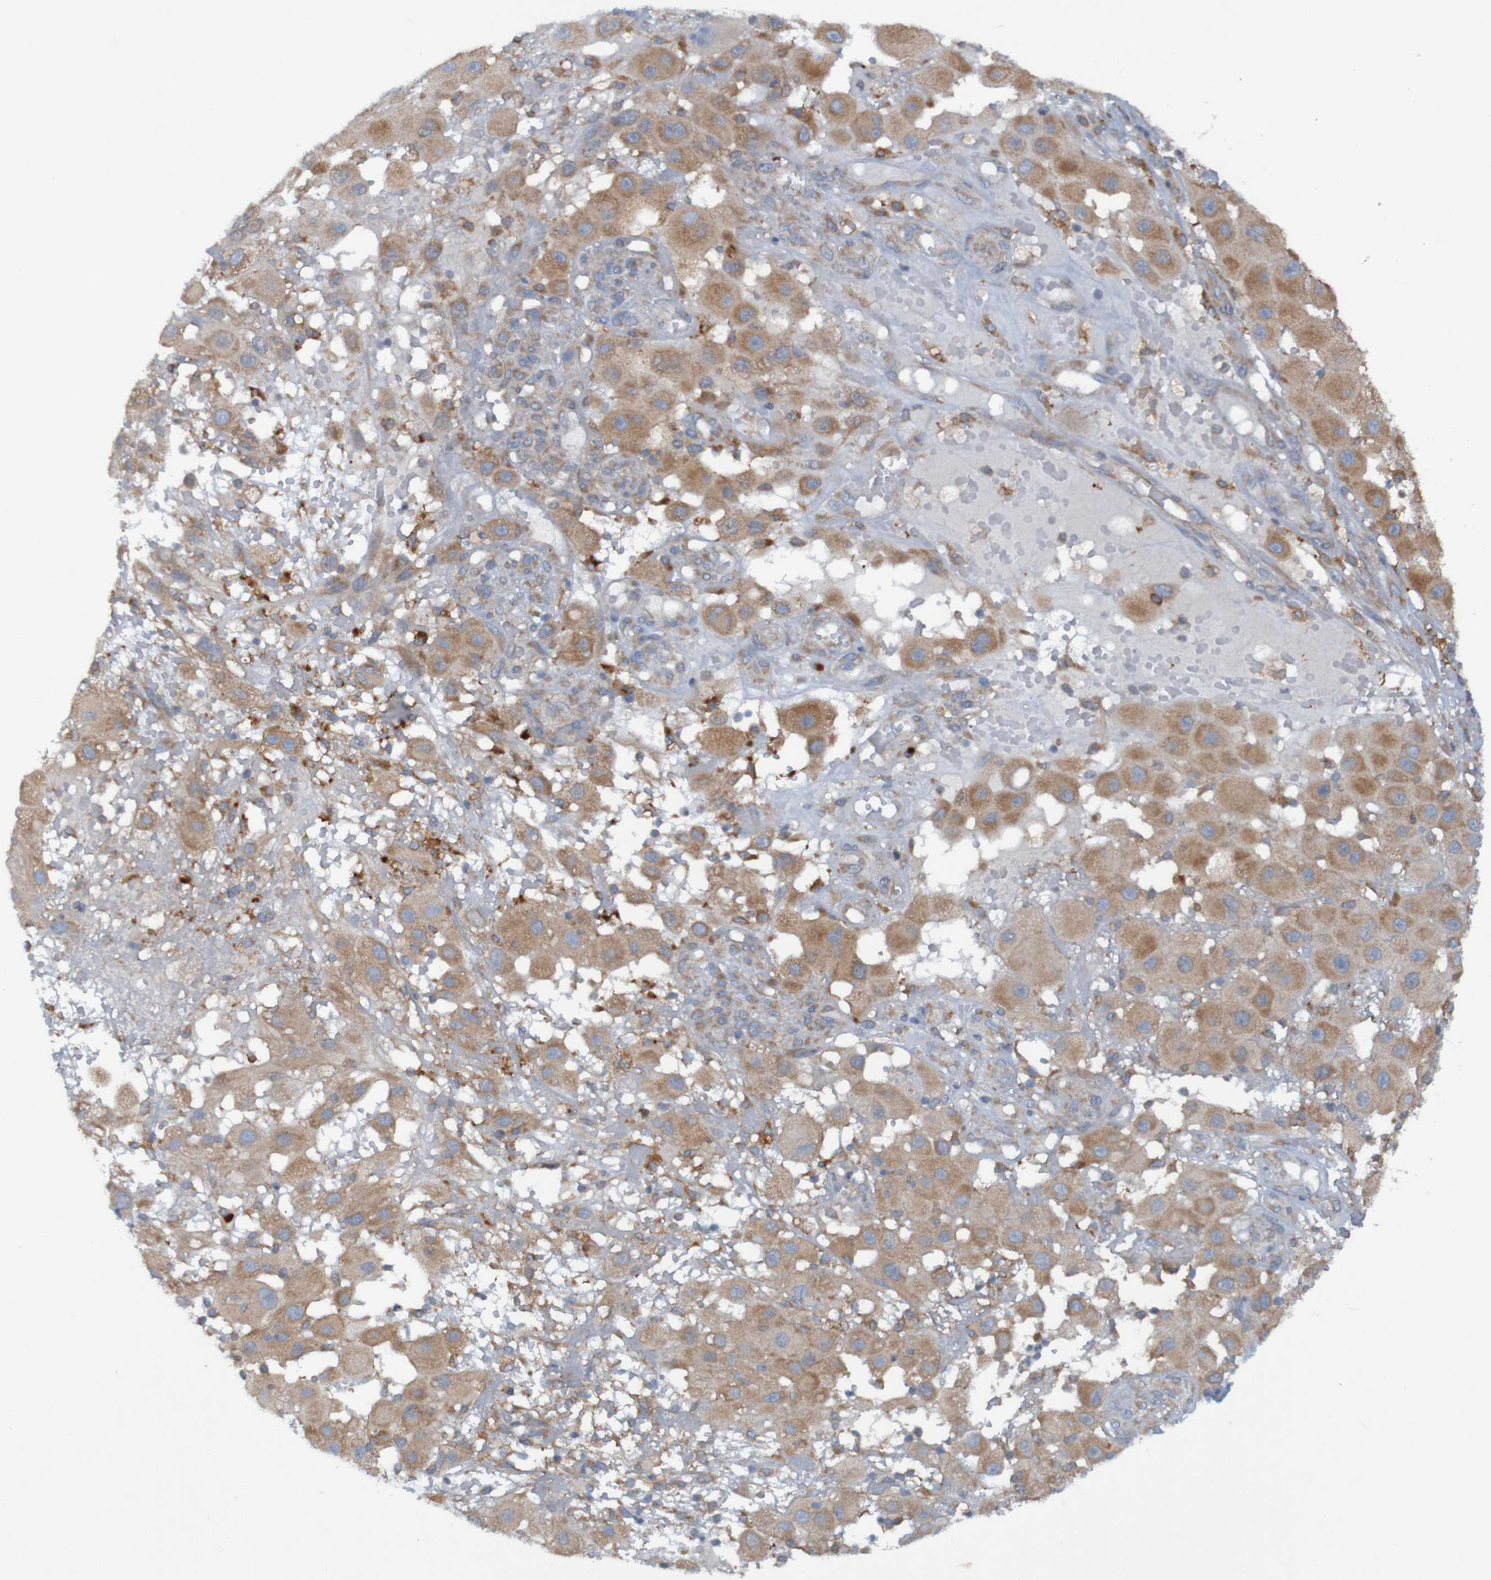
{"staining": {"intensity": "moderate", "quantity": ">75%", "location": "cytoplasmic/membranous"}, "tissue": "melanoma", "cell_type": "Tumor cells", "image_type": "cancer", "snomed": [{"axis": "morphology", "description": "Malignant melanoma, NOS"}, {"axis": "topography", "description": "Skin"}], "caption": "Protein expression by immunohistochemistry (IHC) shows moderate cytoplasmic/membranous staining in about >75% of tumor cells in melanoma.", "gene": "DNAJC4", "patient": {"sex": "female", "age": 81}}